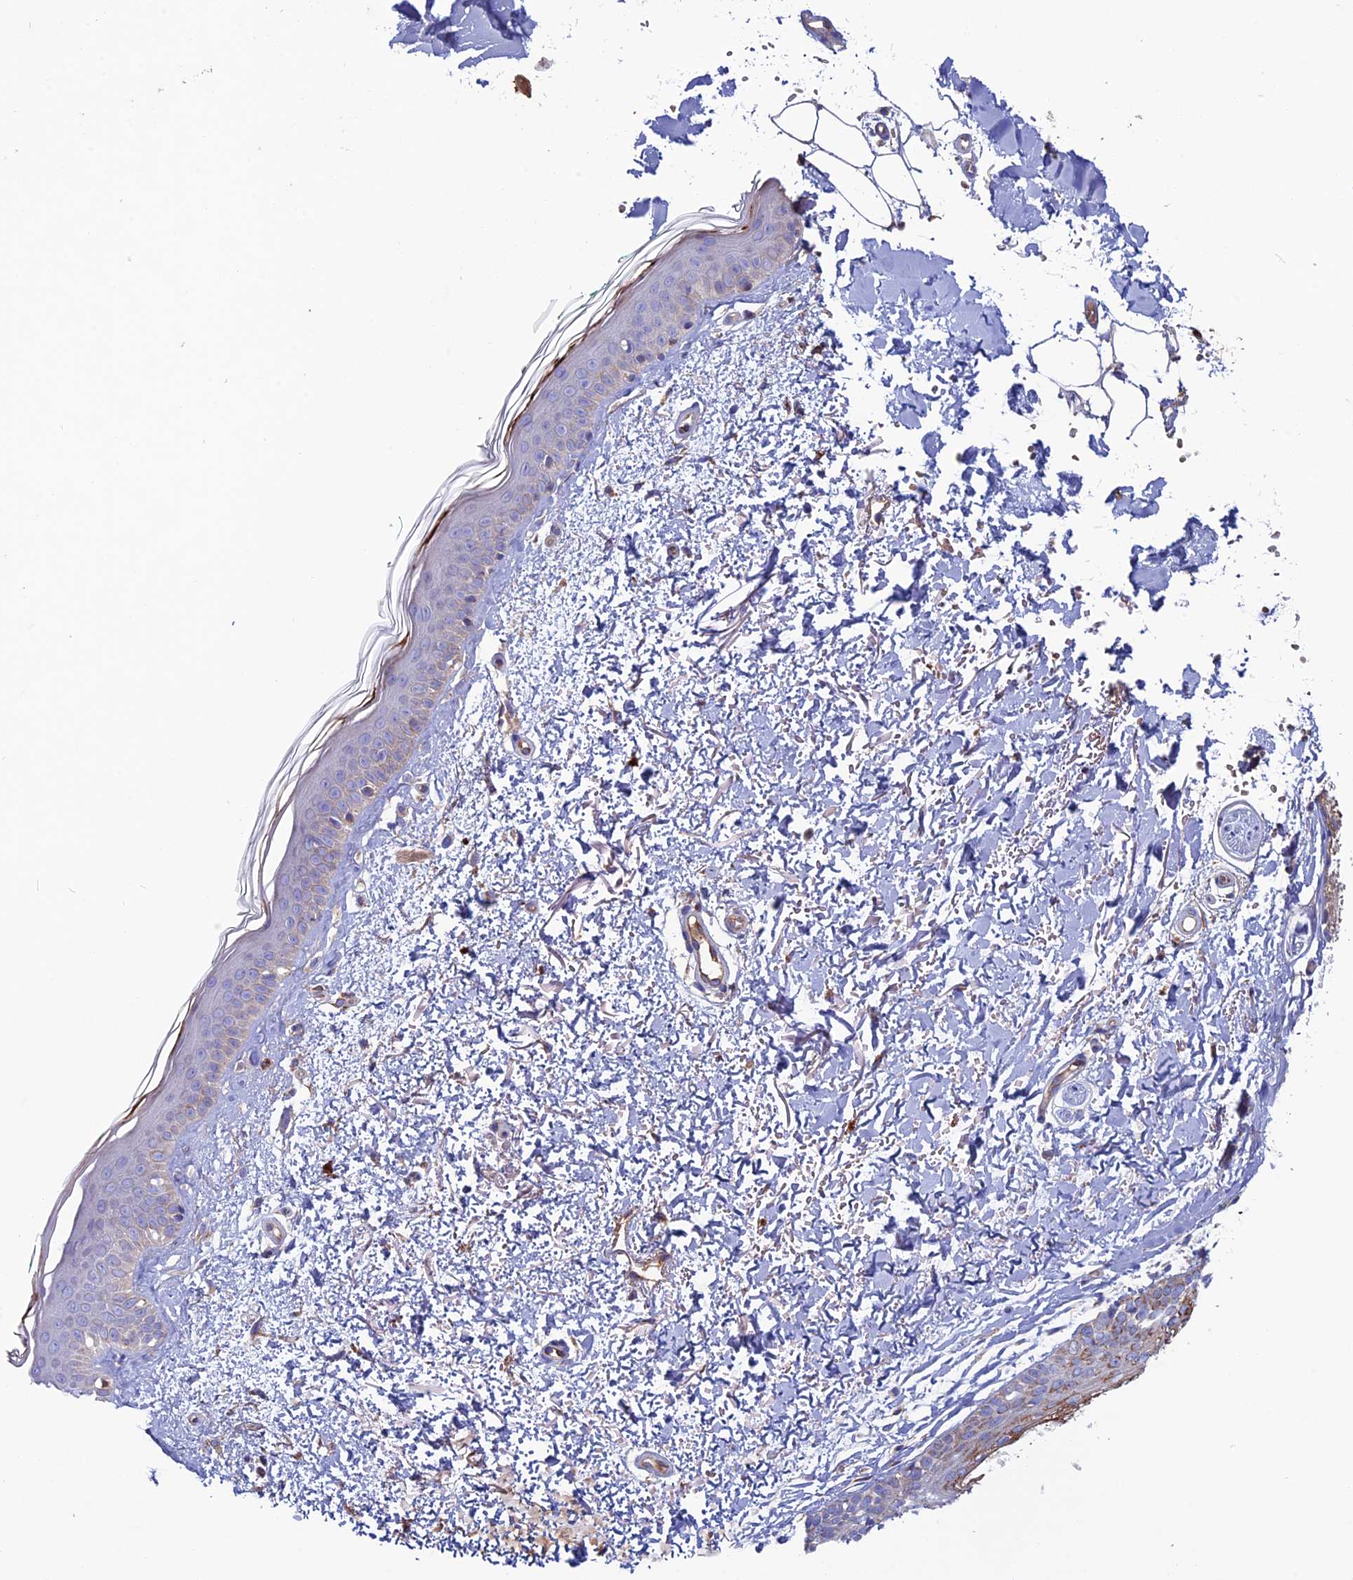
{"staining": {"intensity": "negative", "quantity": "none", "location": "none"}, "tissue": "skin", "cell_type": "Fibroblasts", "image_type": "normal", "snomed": [{"axis": "morphology", "description": "Normal tissue, NOS"}, {"axis": "topography", "description": "Skin"}], "caption": "Fibroblasts show no significant positivity in normal skin.", "gene": "SLC15A5", "patient": {"sex": "male", "age": 66}}